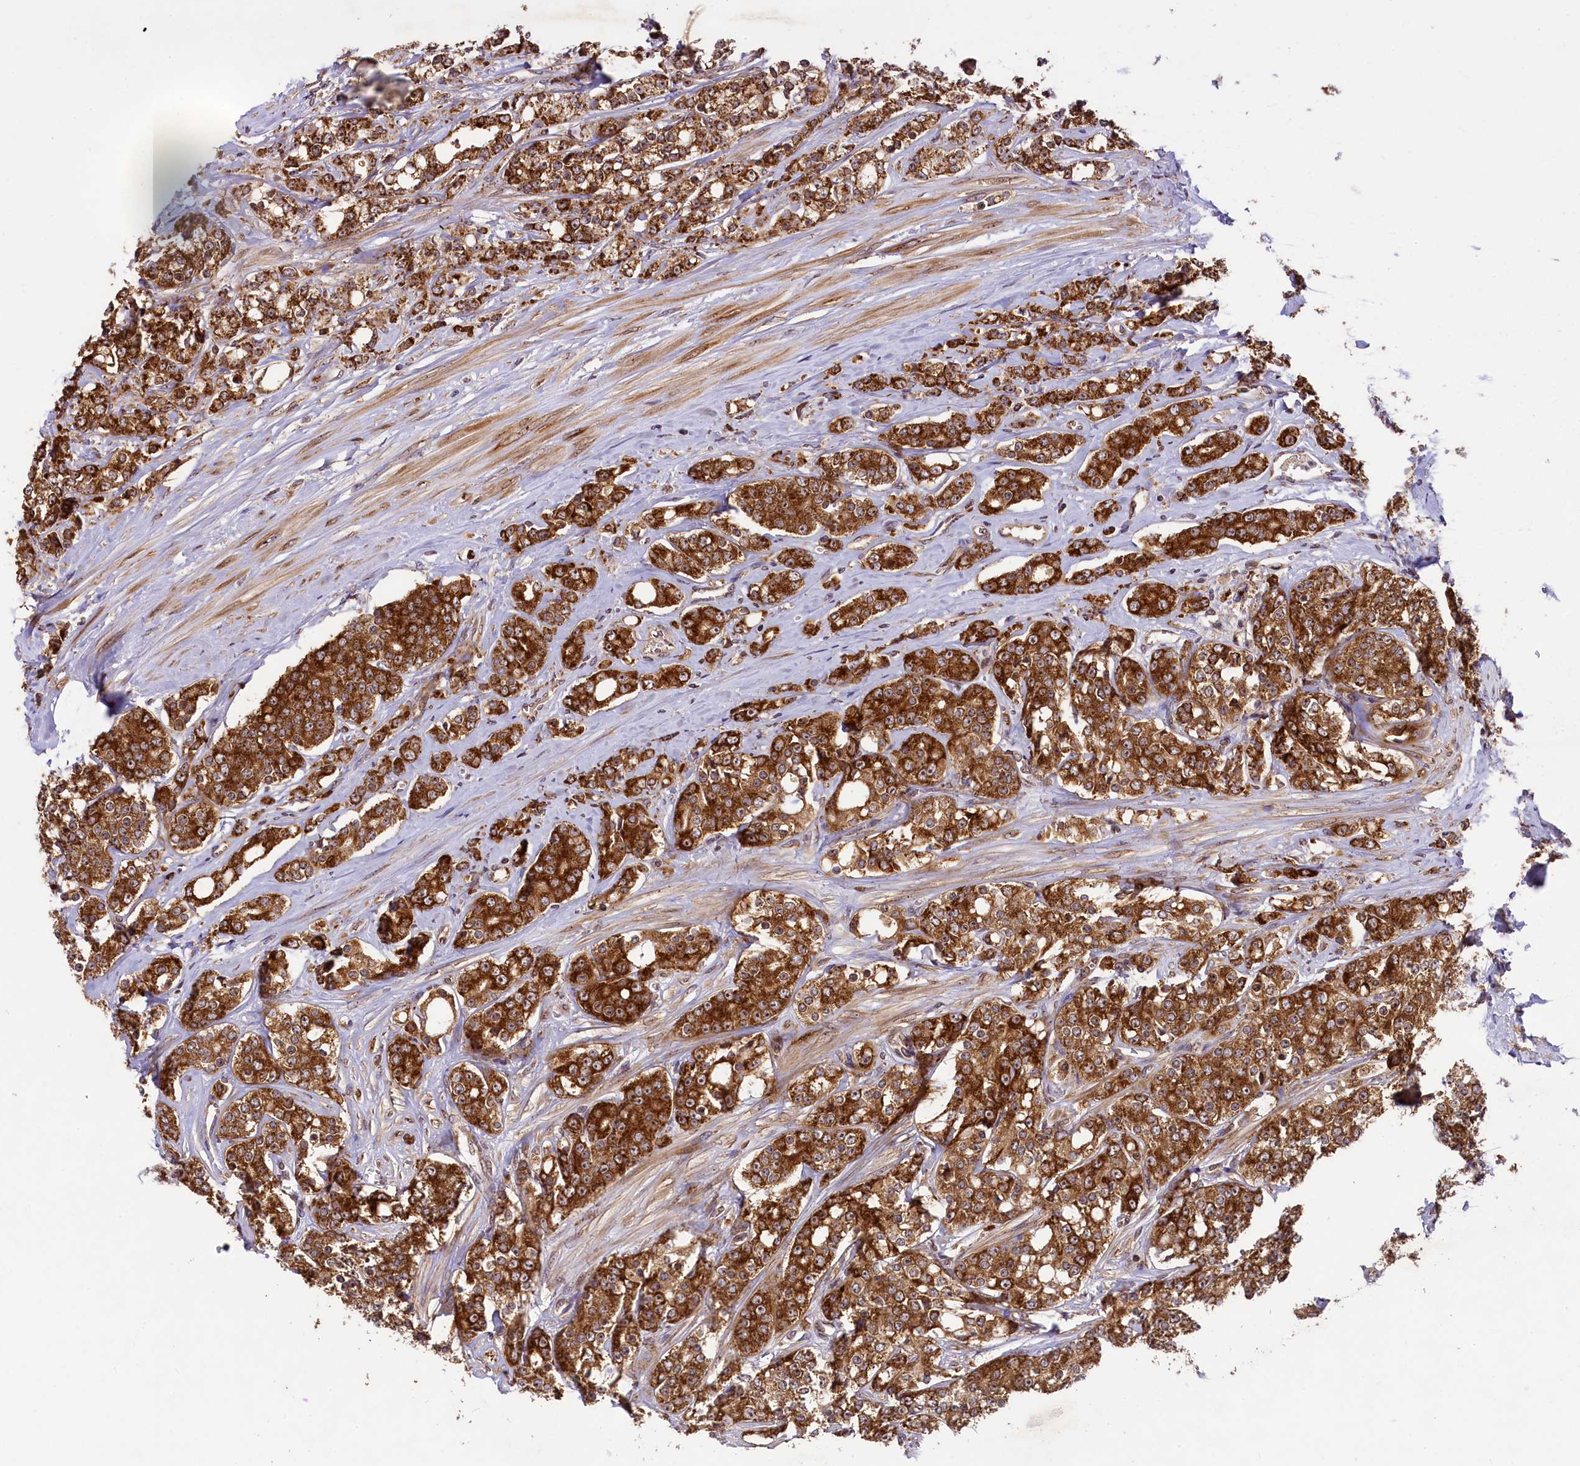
{"staining": {"intensity": "strong", "quantity": ">75%", "location": "cytoplasmic/membranous"}, "tissue": "prostate cancer", "cell_type": "Tumor cells", "image_type": "cancer", "snomed": [{"axis": "morphology", "description": "Adenocarcinoma, High grade"}, {"axis": "topography", "description": "Prostate"}], "caption": "Brown immunohistochemical staining in human prostate high-grade adenocarcinoma demonstrates strong cytoplasmic/membranous expression in about >75% of tumor cells. The protein is stained brown, and the nuclei are stained in blue (DAB IHC with brightfield microscopy, high magnification).", "gene": "LARP4", "patient": {"sex": "male", "age": 62}}